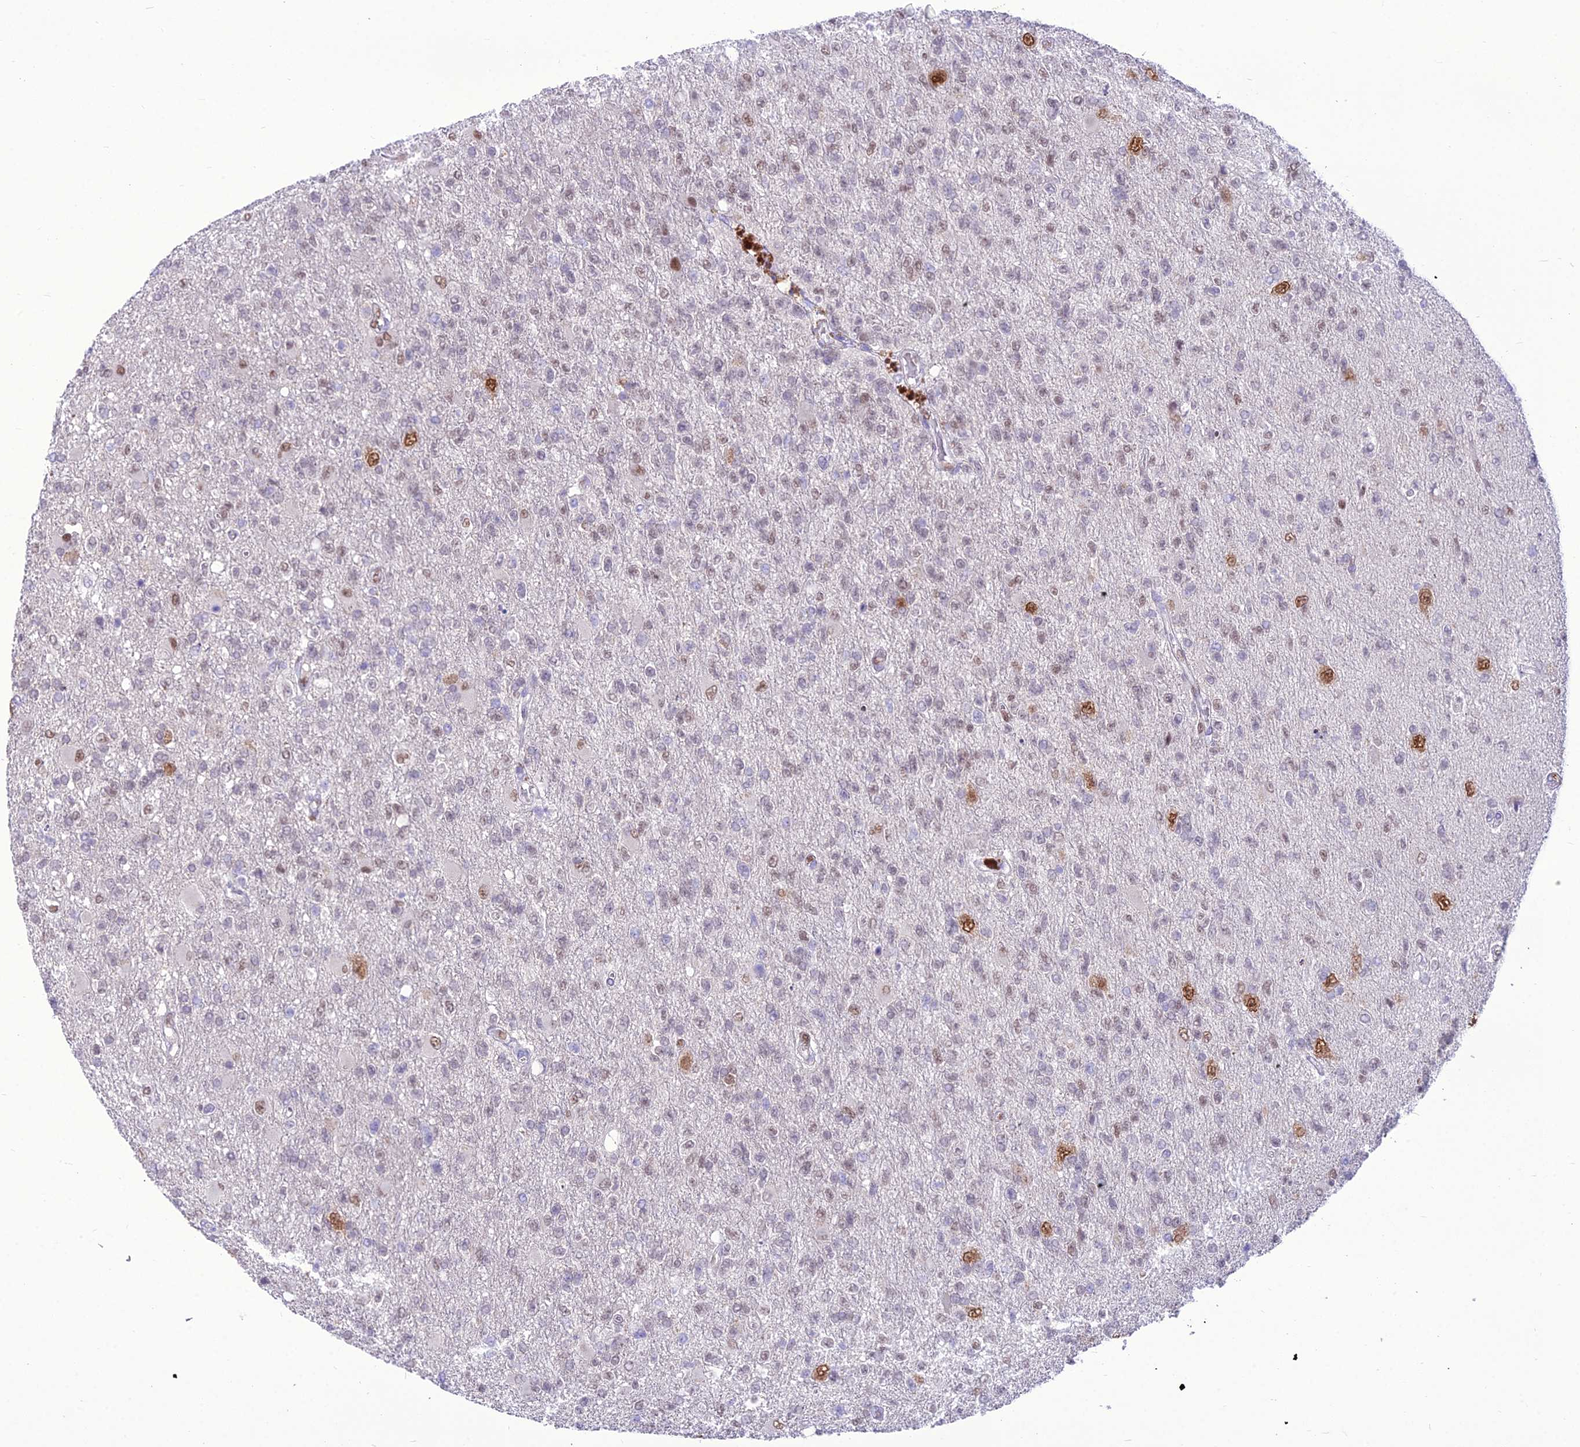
{"staining": {"intensity": "moderate", "quantity": "25%-75%", "location": "nuclear"}, "tissue": "glioma", "cell_type": "Tumor cells", "image_type": "cancer", "snomed": [{"axis": "morphology", "description": "Glioma, malignant, High grade"}, {"axis": "topography", "description": "Brain"}], "caption": "Immunohistochemical staining of human high-grade glioma (malignant) reveals moderate nuclear protein expression in about 25%-75% of tumor cells.", "gene": "NOVA2", "patient": {"sex": "male", "age": 56}}